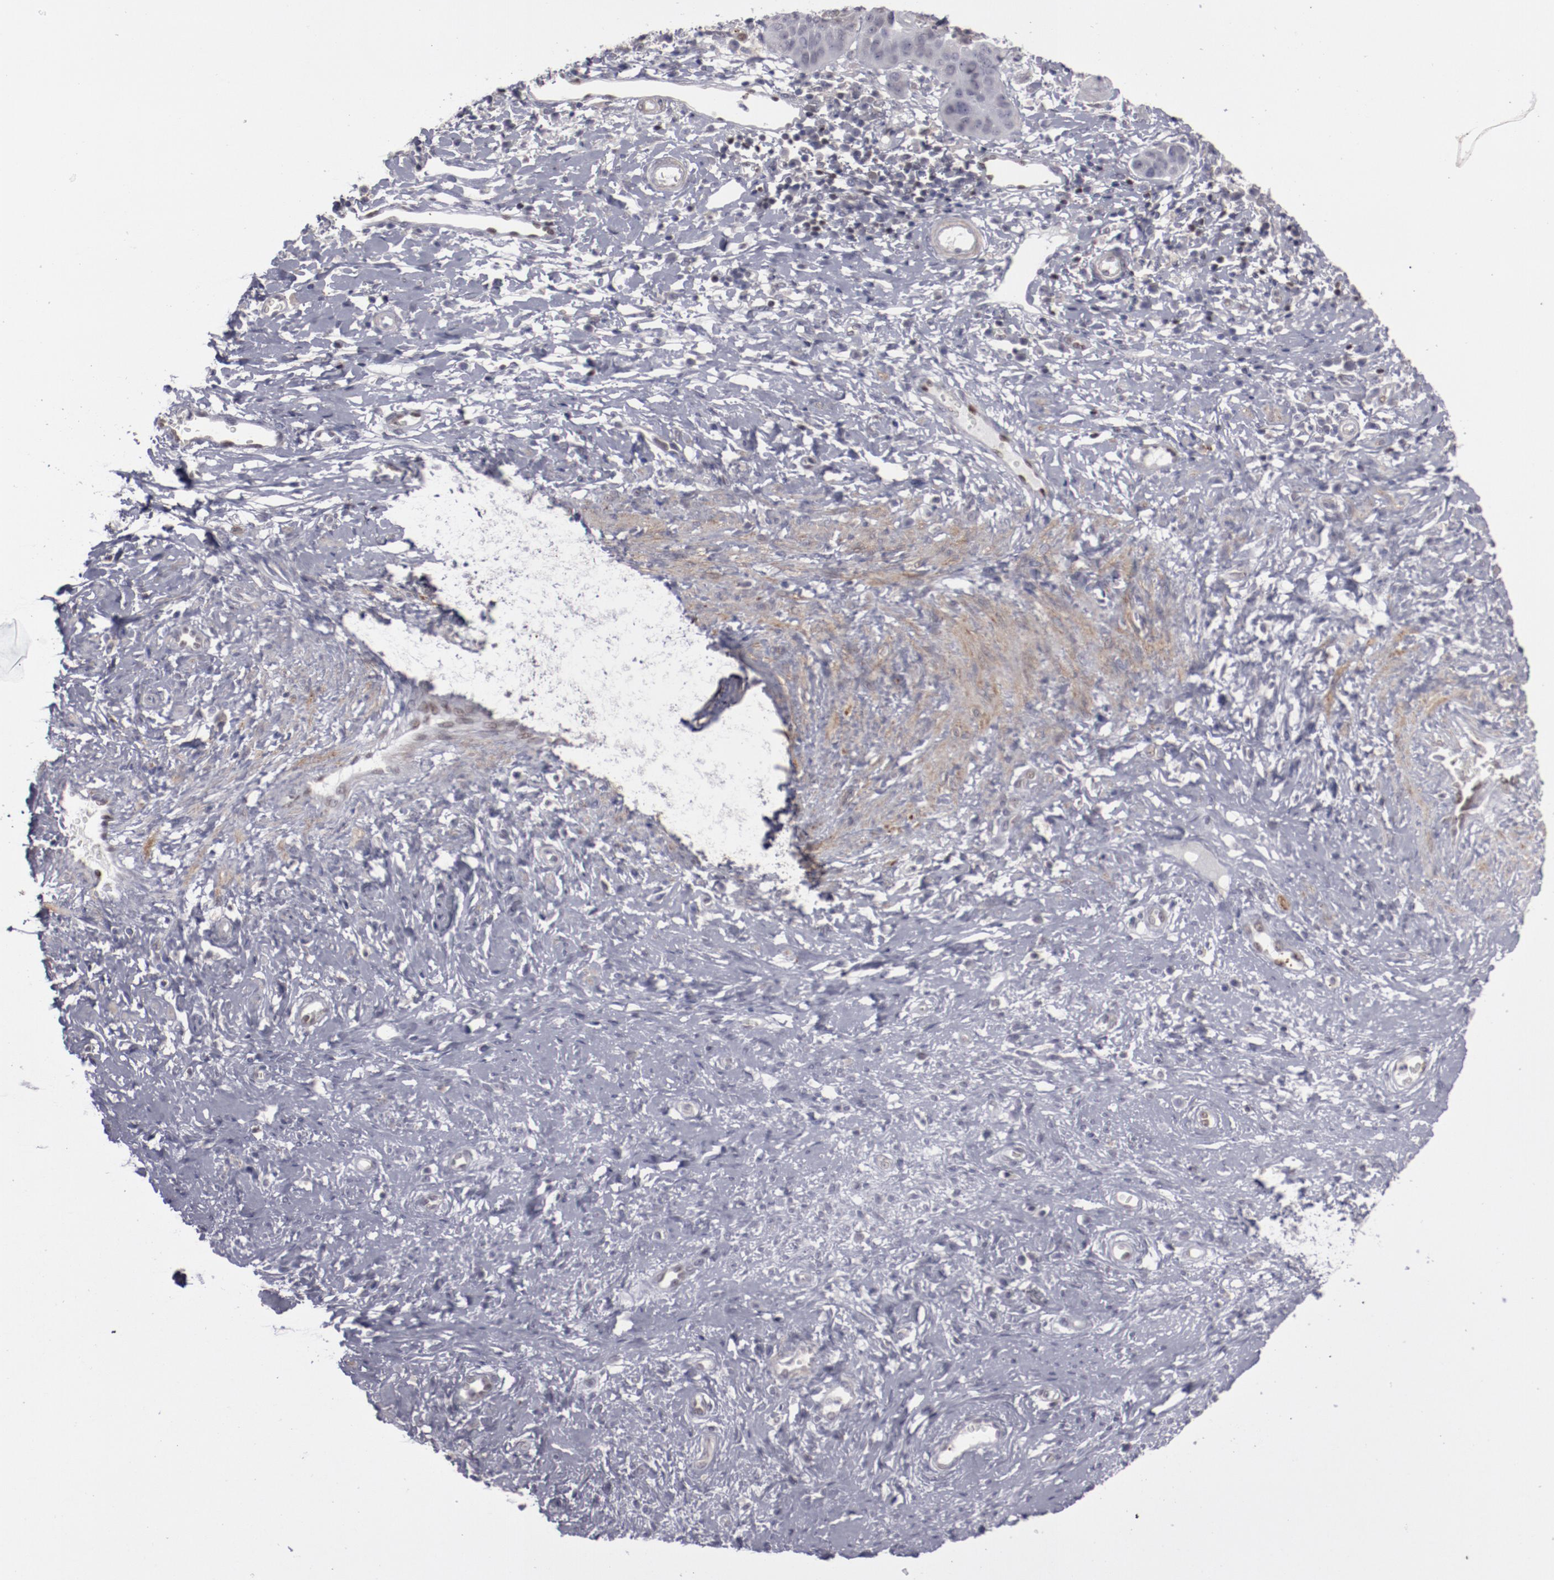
{"staining": {"intensity": "negative", "quantity": "none", "location": "none"}, "tissue": "cervical cancer", "cell_type": "Tumor cells", "image_type": "cancer", "snomed": [{"axis": "morphology", "description": "Normal tissue, NOS"}, {"axis": "morphology", "description": "Squamous cell carcinoma, NOS"}, {"axis": "topography", "description": "Cervix"}], "caption": "This is an immunohistochemistry histopathology image of cervical squamous cell carcinoma. There is no expression in tumor cells.", "gene": "LEF1", "patient": {"sex": "female", "age": 39}}